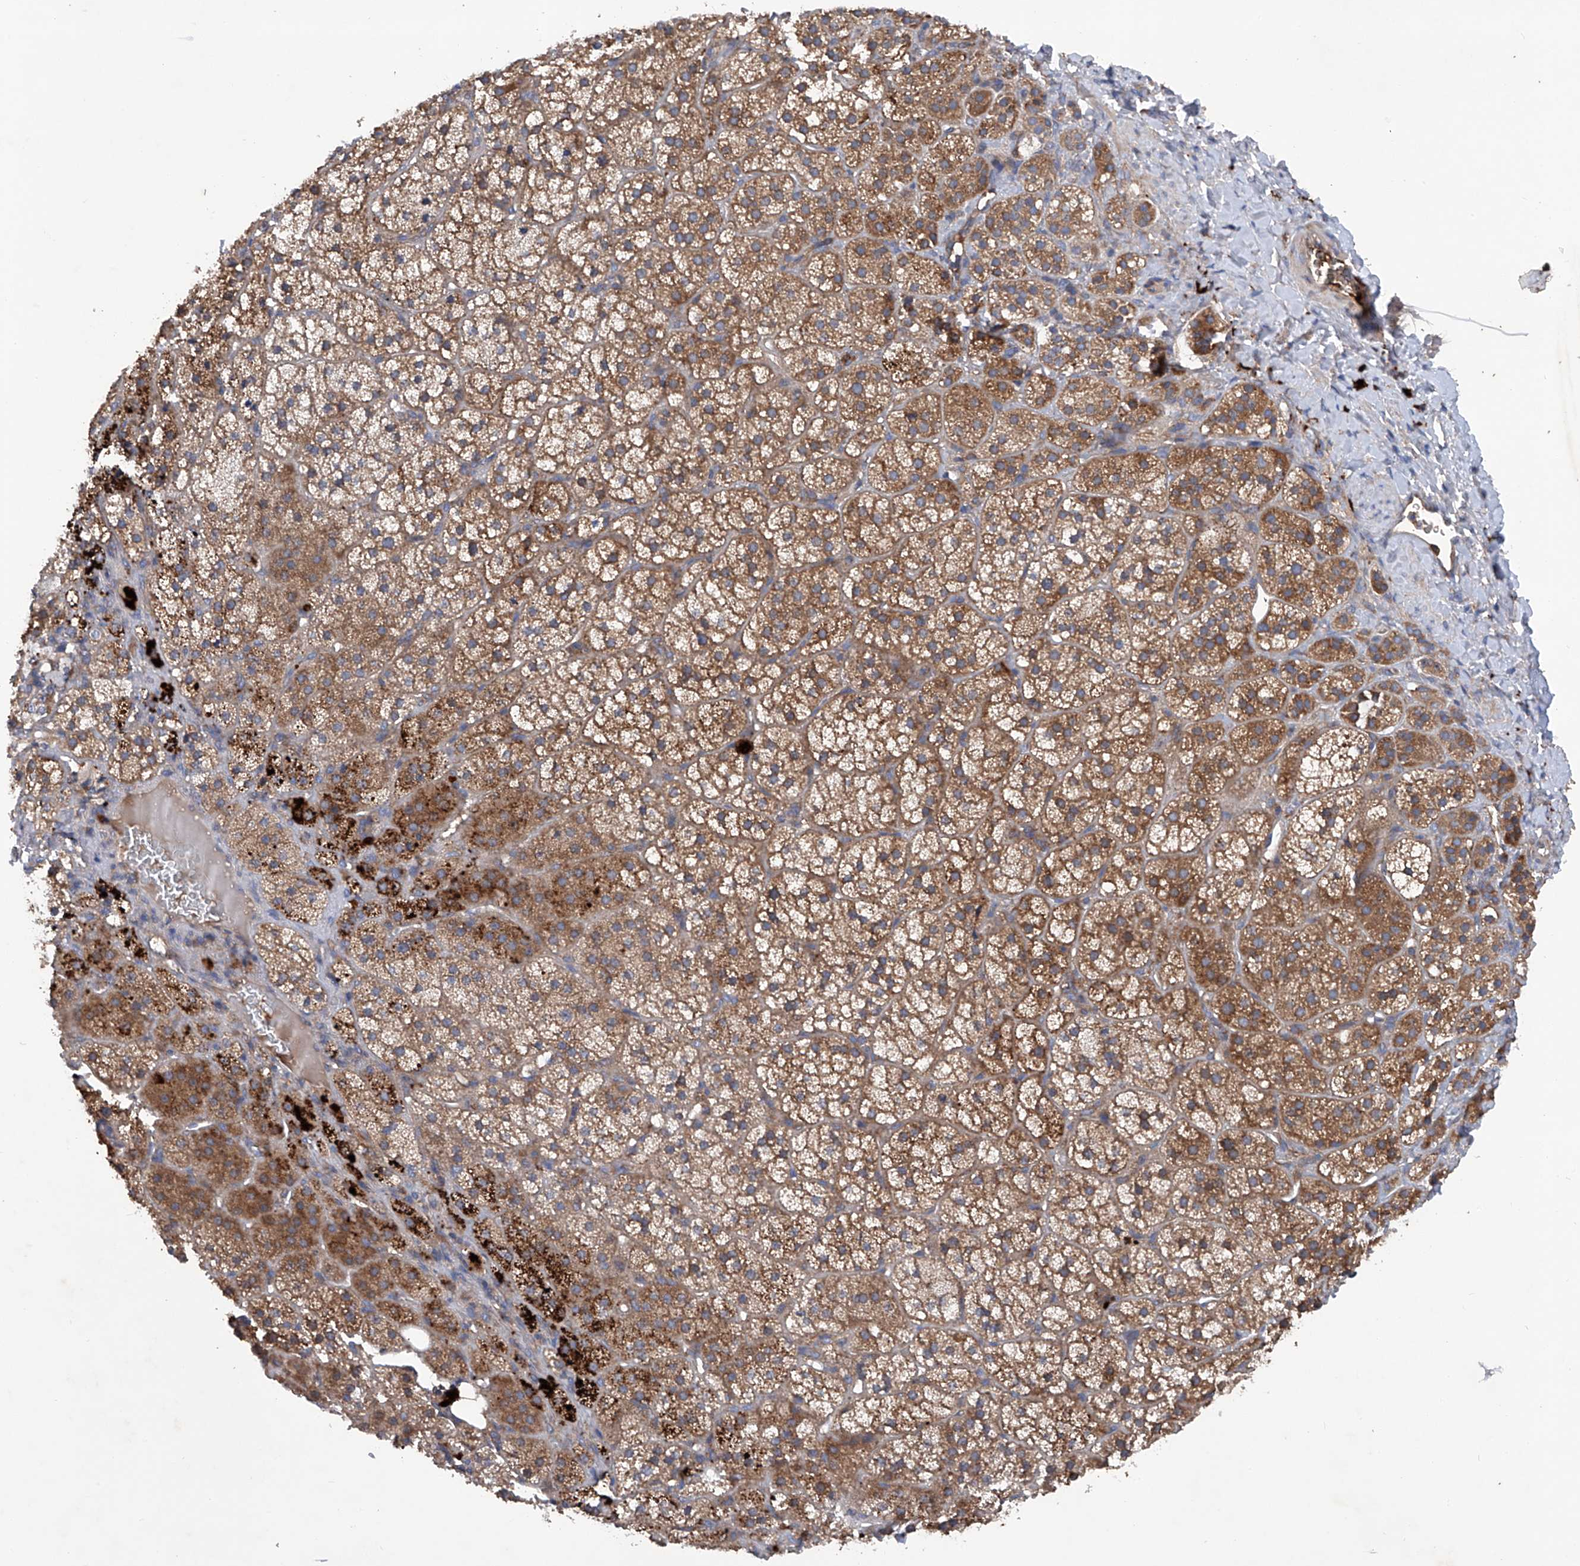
{"staining": {"intensity": "moderate", "quantity": ">75%", "location": "cytoplasmic/membranous"}, "tissue": "adrenal gland", "cell_type": "Glandular cells", "image_type": "normal", "snomed": [{"axis": "morphology", "description": "Normal tissue, NOS"}, {"axis": "topography", "description": "Adrenal gland"}], "caption": "Immunohistochemistry micrograph of normal adrenal gland stained for a protein (brown), which demonstrates medium levels of moderate cytoplasmic/membranous positivity in about >75% of glandular cells.", "gene": "ASCC3", "patient": {"sex": "female", "age": 44}}